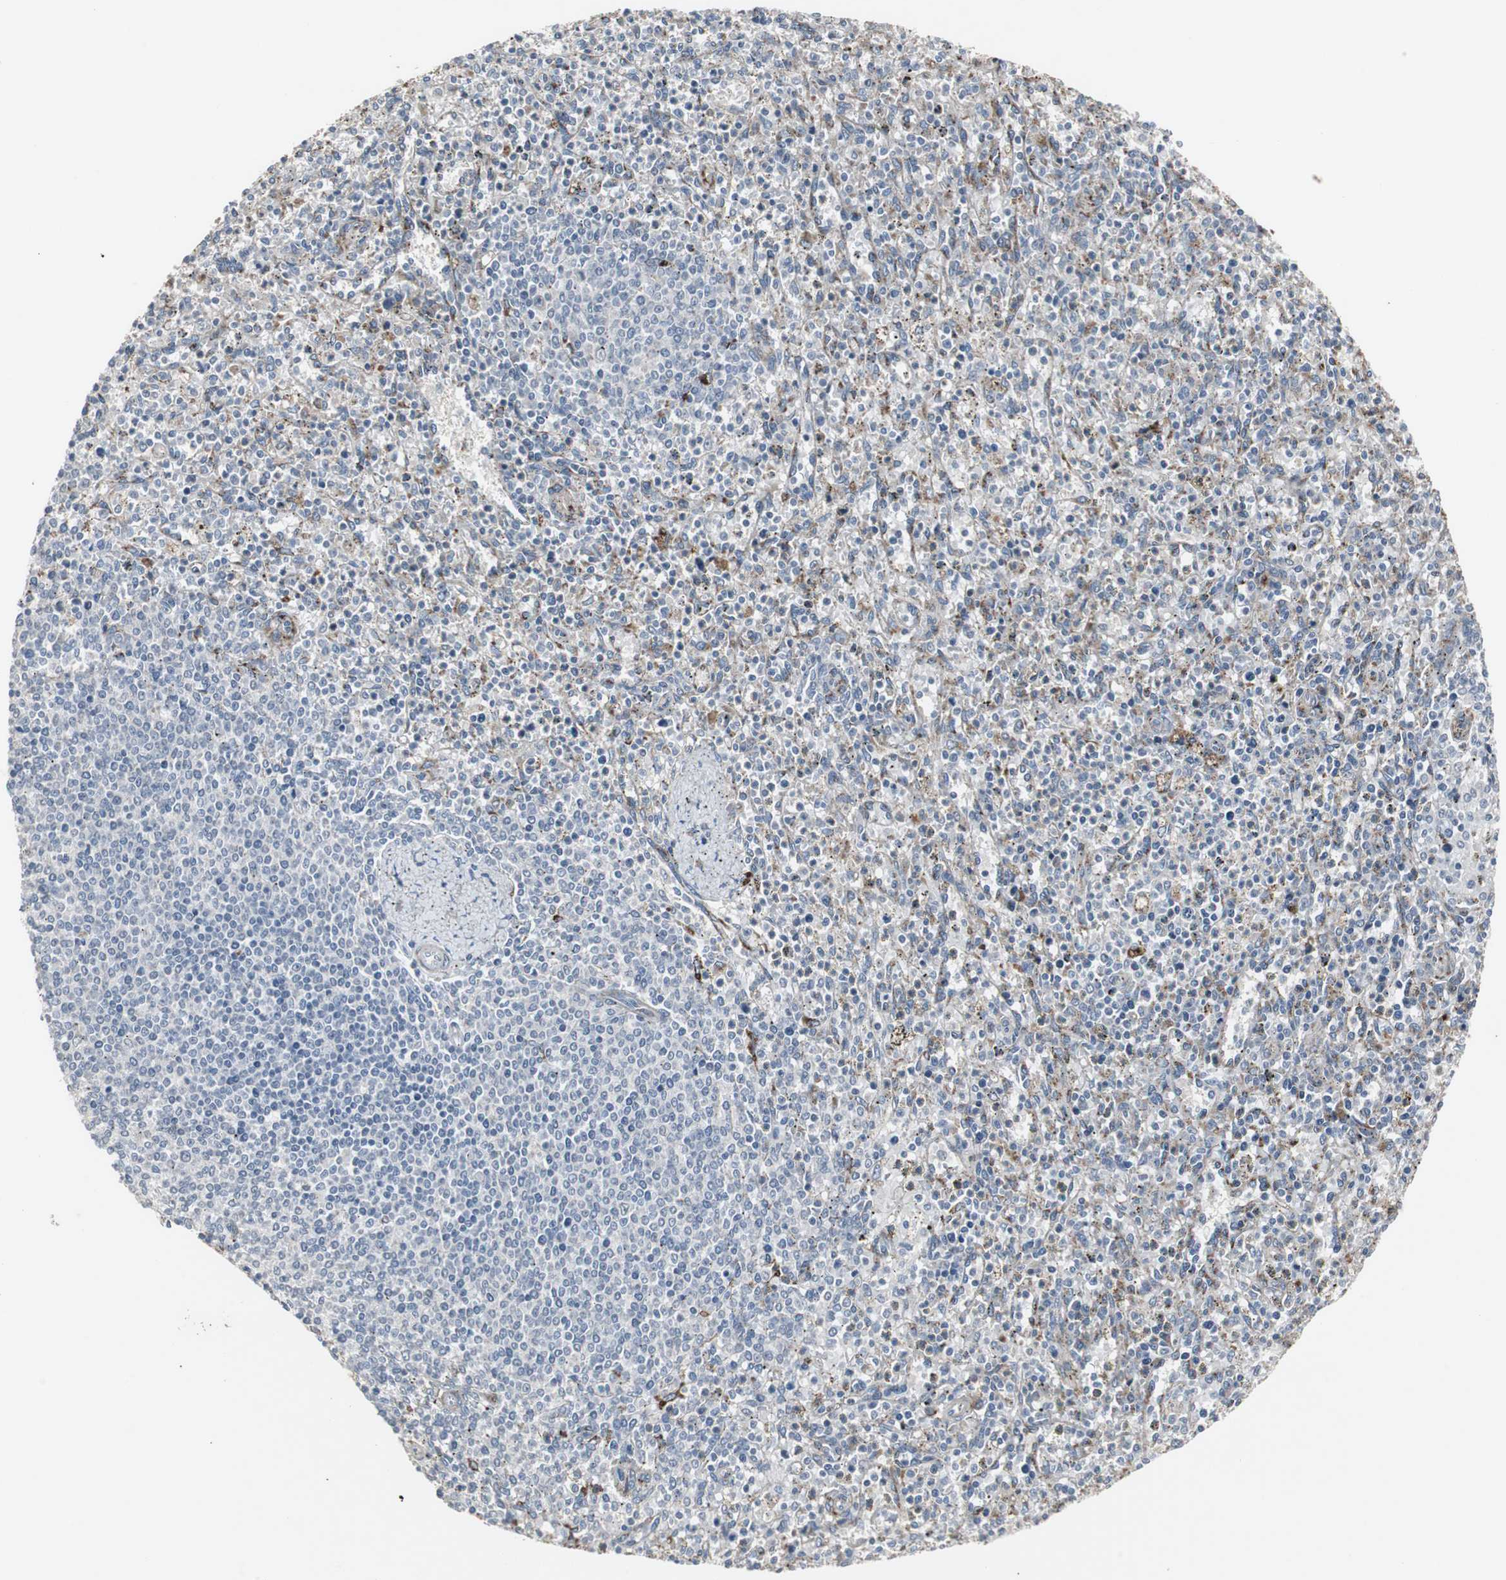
{"staining": {"intensity": "strong", "quantity": "<25%", "location": "cytoplasmic/membranous"}, "tissue": "spleen", "cell_type": "Cells in red pulp", "image_type": "normal", "snomed": [{"axis": "morphology", "description": "Normal tissue, NOS"}, {"axis": "topography", "description": "Spleen"}], "caption": "Brown immunohistochemical staining in unremarkable human spleen demonstrates strong cytoplasmic/membranous staining in about <25% of cells in red pulp. Using DAB (brown) and hematoxylin (blue) stains, captured at high magnification using brightfield microscopy.", "gene": "GBA1", "patient": {"sex": "male", "age": 72}}